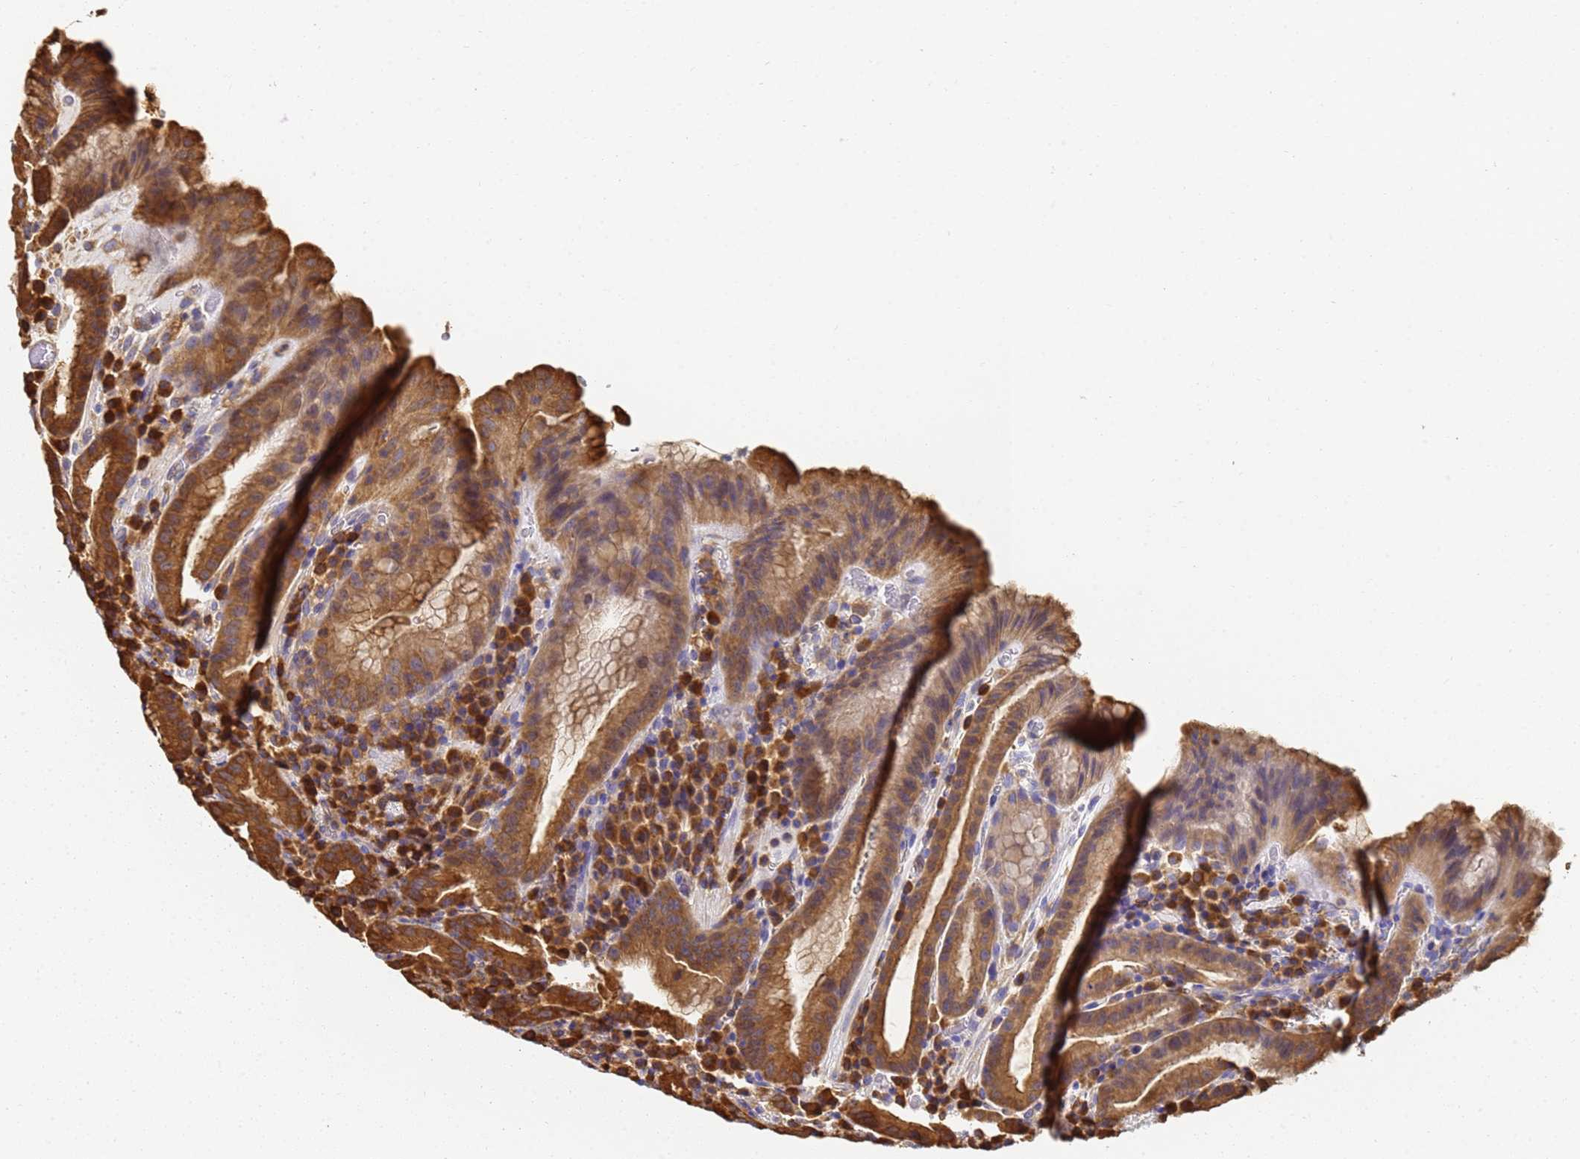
{"staining": {"intensity": "moderate", "quantity": ">75%", "location": "cytoplasmic/membranous"}, "tissue": "stomach", "cell_type": "Glandular cells", "image_type": "normal", "snomed": [{"axis": "morphology", "description": "Normal tissue, NOS"}, {"axis": "morphology", "description": "Inflammation, NOS"}, {"axis": "topography", "description": "Stomach"}], "caption": "IHC (DAB) staining of benign human stomach reveals moderate cytoplasmic/membranous protein expression in about >75% of glandular cells.", "gene": "NME1", "patient": {"sex": "male", "age": 79}}